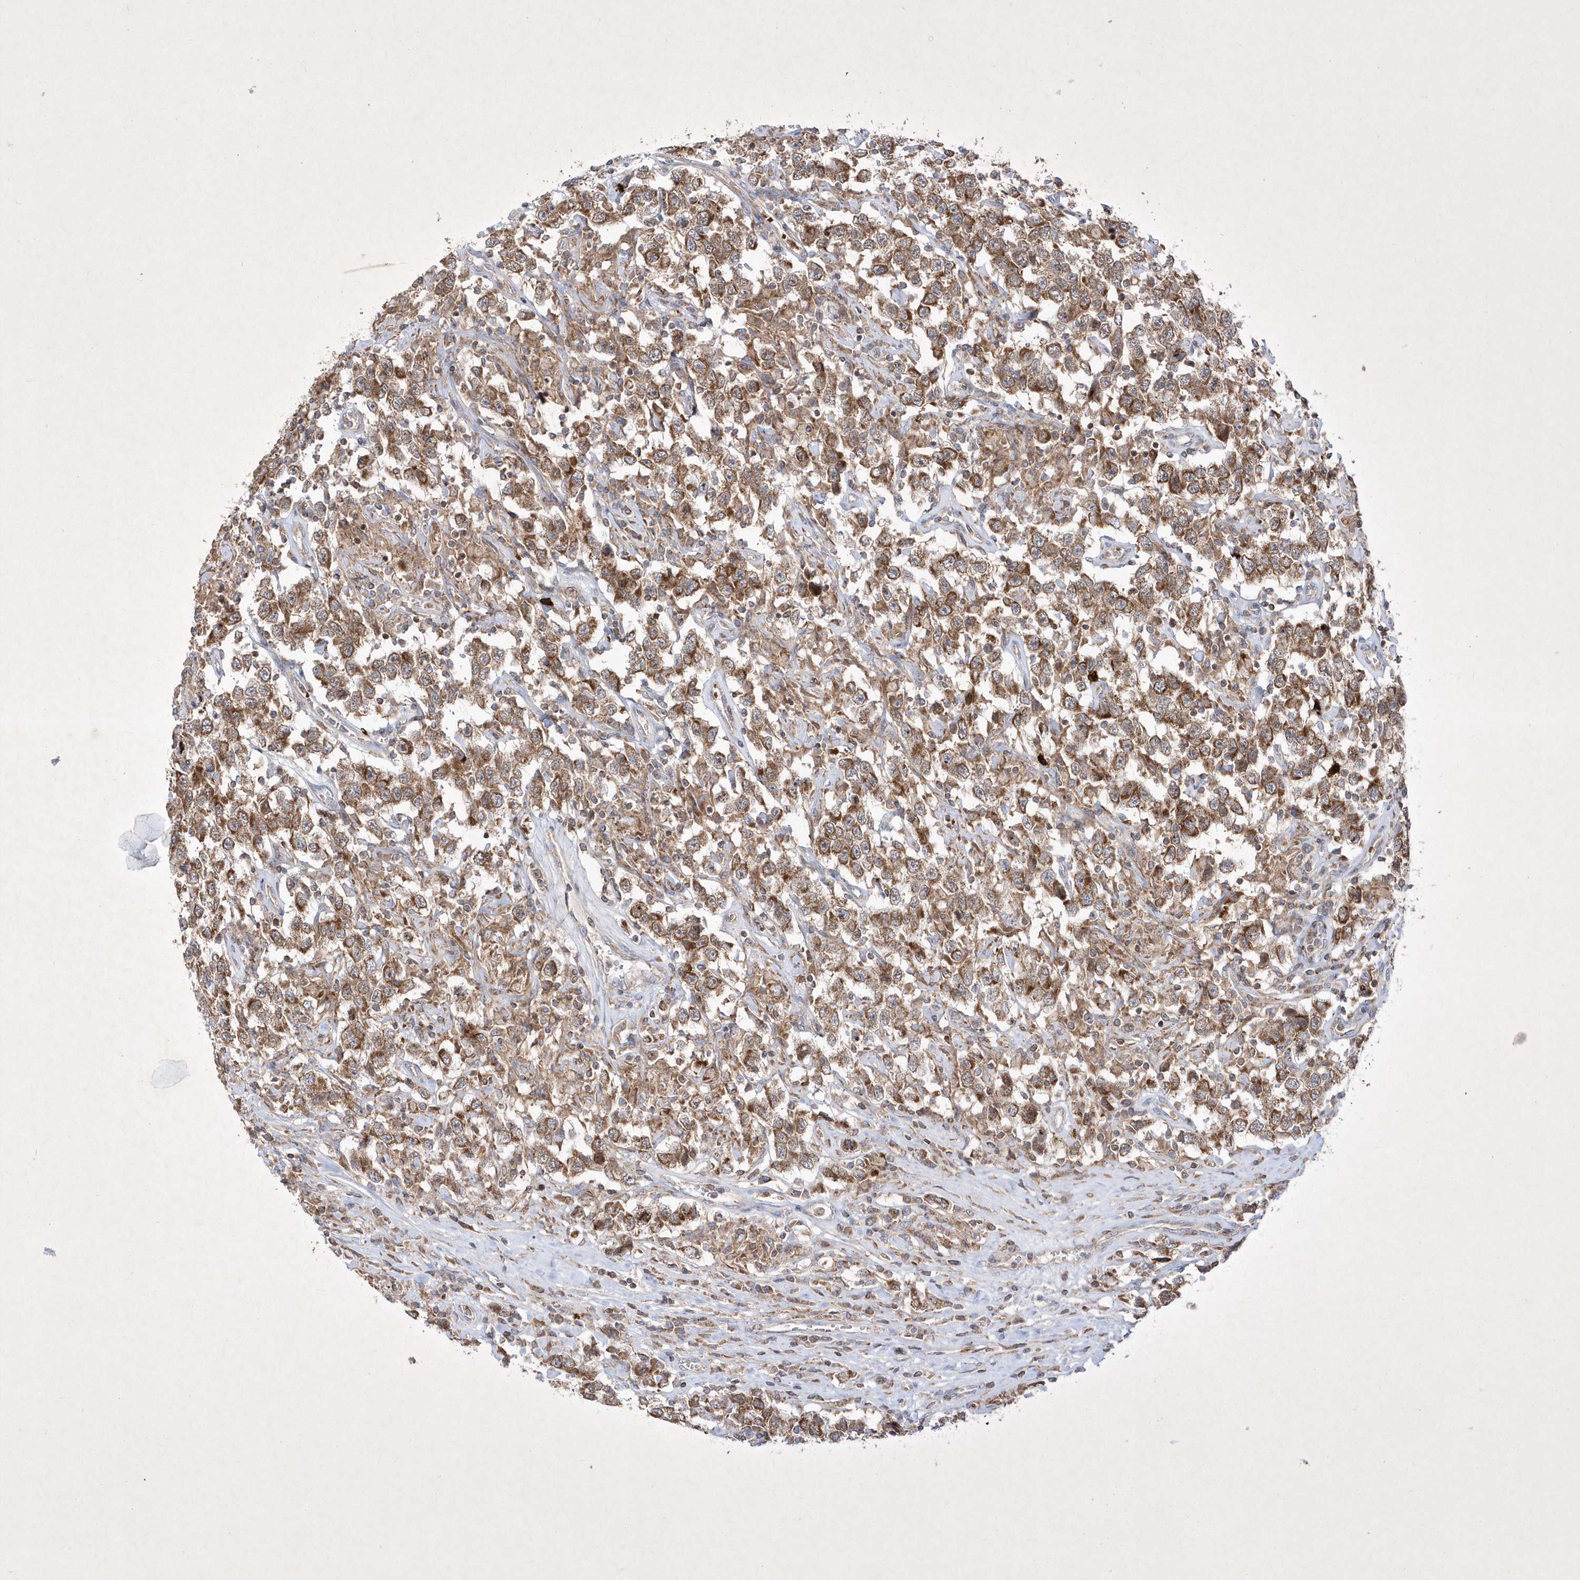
{"staining": {"intensity": "moderate", "quantity": ">75%", "location": "cytoplasmic/membranous"}, "tissue": "testis cancer", "cell_type": "Tumor cells", "image_type": "cancer", "snomed": [{"axis": "morphology", "description": "Seminoma, NOS"}, {"axis": "topography", "description": "Testis"}], "caption": "About >75% of tumor cells in testis seminoma exhibit moderate cytoplasmic/membranous protein expression as visualized by brown immunohistochemical staining.", "gene": "OPA1", "patient": {"sex": "male", "age": 41}}